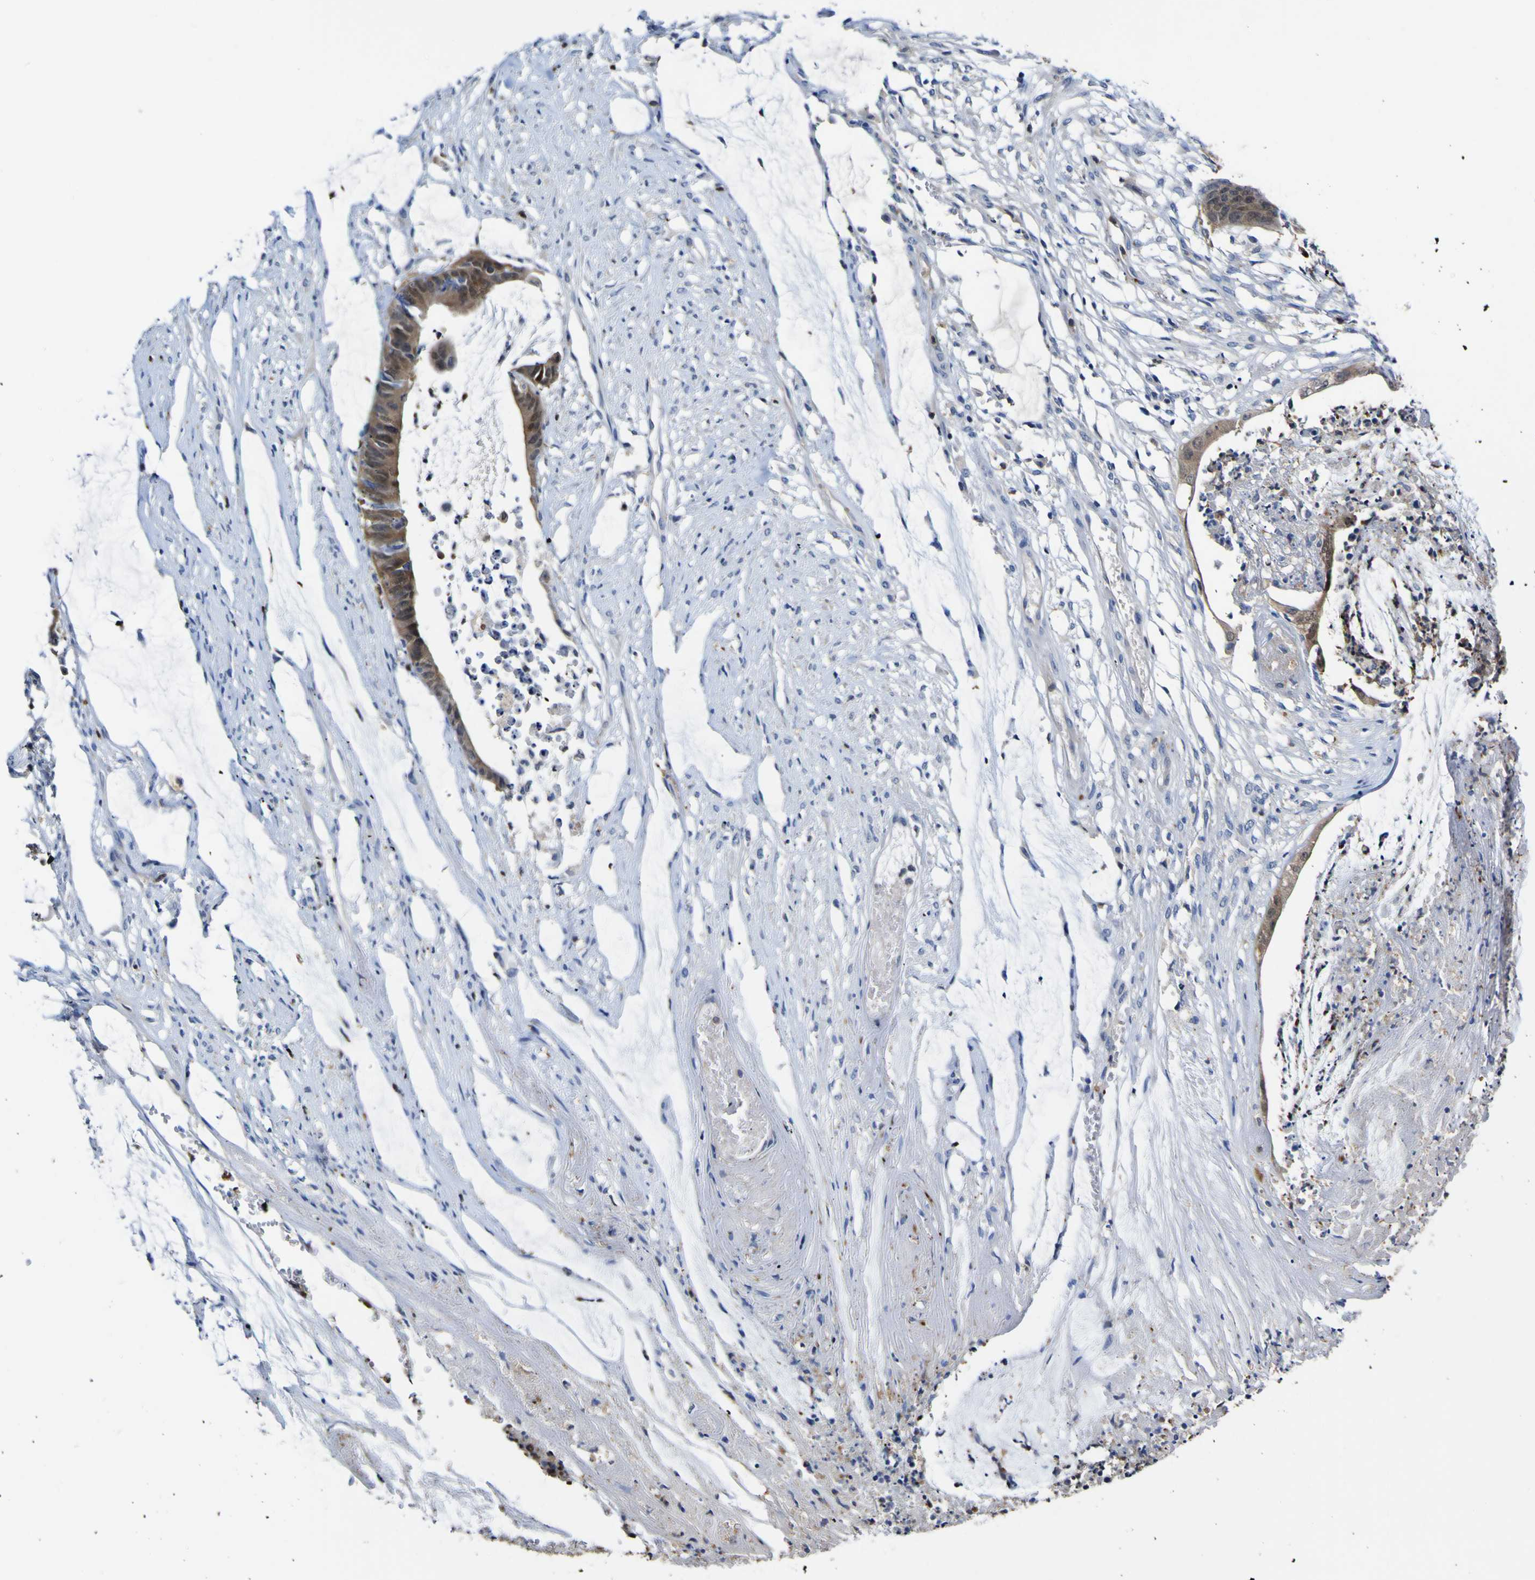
{"staining": {"intensity": "strong", "quantity": ">75%", "location": "cytoplasmic/membranous"}, "tissue": "colorectal cancer", "cell_type": "Tumor cells", "image_type": "cancer", "snomed": [{"axis": "morphology", "description": "Adenocarcinoma, NOS"}, {"axis": "topography", "description": "Rectum"}], "caption": "Protein expression analysis of colorectal cancer (adenocarcinoma) shows strong cytoplasmic/membranous staining in about >75% of tumor cells. (DAB = brown stain, brightfield microscopy at high magnification).", "gene": "CASP6", "patient": {"sex": "female", "age": 66}}